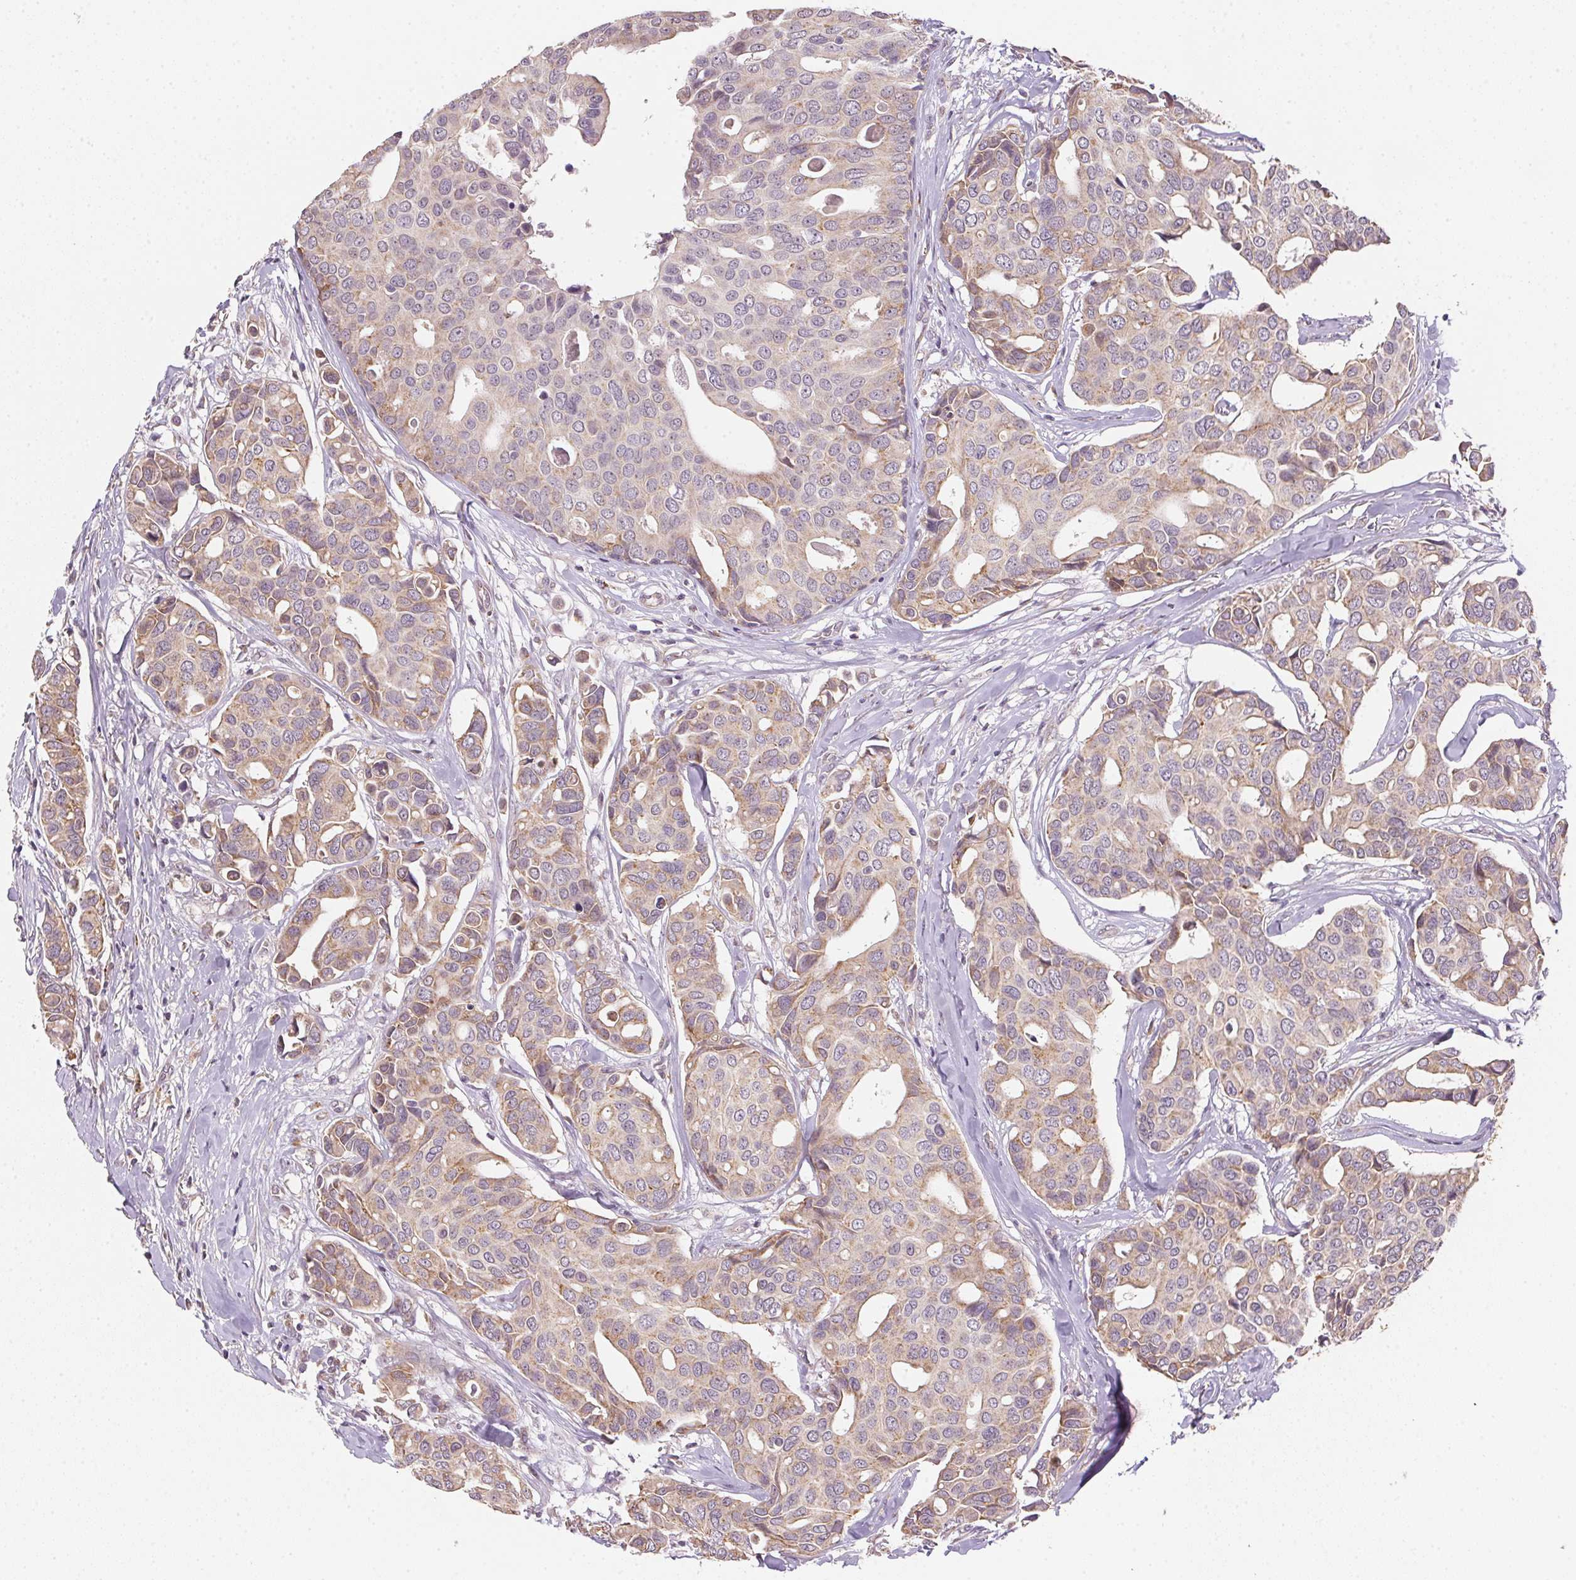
{"staining": {"intensity": "weak", "quantity": ">75%", "location": "cytoplasmic/membranous"}, "tissue": "breast cancer", "cell_type": "Tumor cells", "image_type": "cancer", "snomed": [{"axis": "morphology", "description": "Duct carcinoma"}, {"axis": "topography", "description": "Breast"}], "caption": "A low amount of weak cytoplasmic/membranous positivity is seen in approximately >75% of tumor cells in breast cancer (infiltrating ductal carcinoma) tissue. (DAB IHC with brightfield microscopy, high magnification).", "gene": "METTL13", "patient": {"sex": "female", "age": 54}}